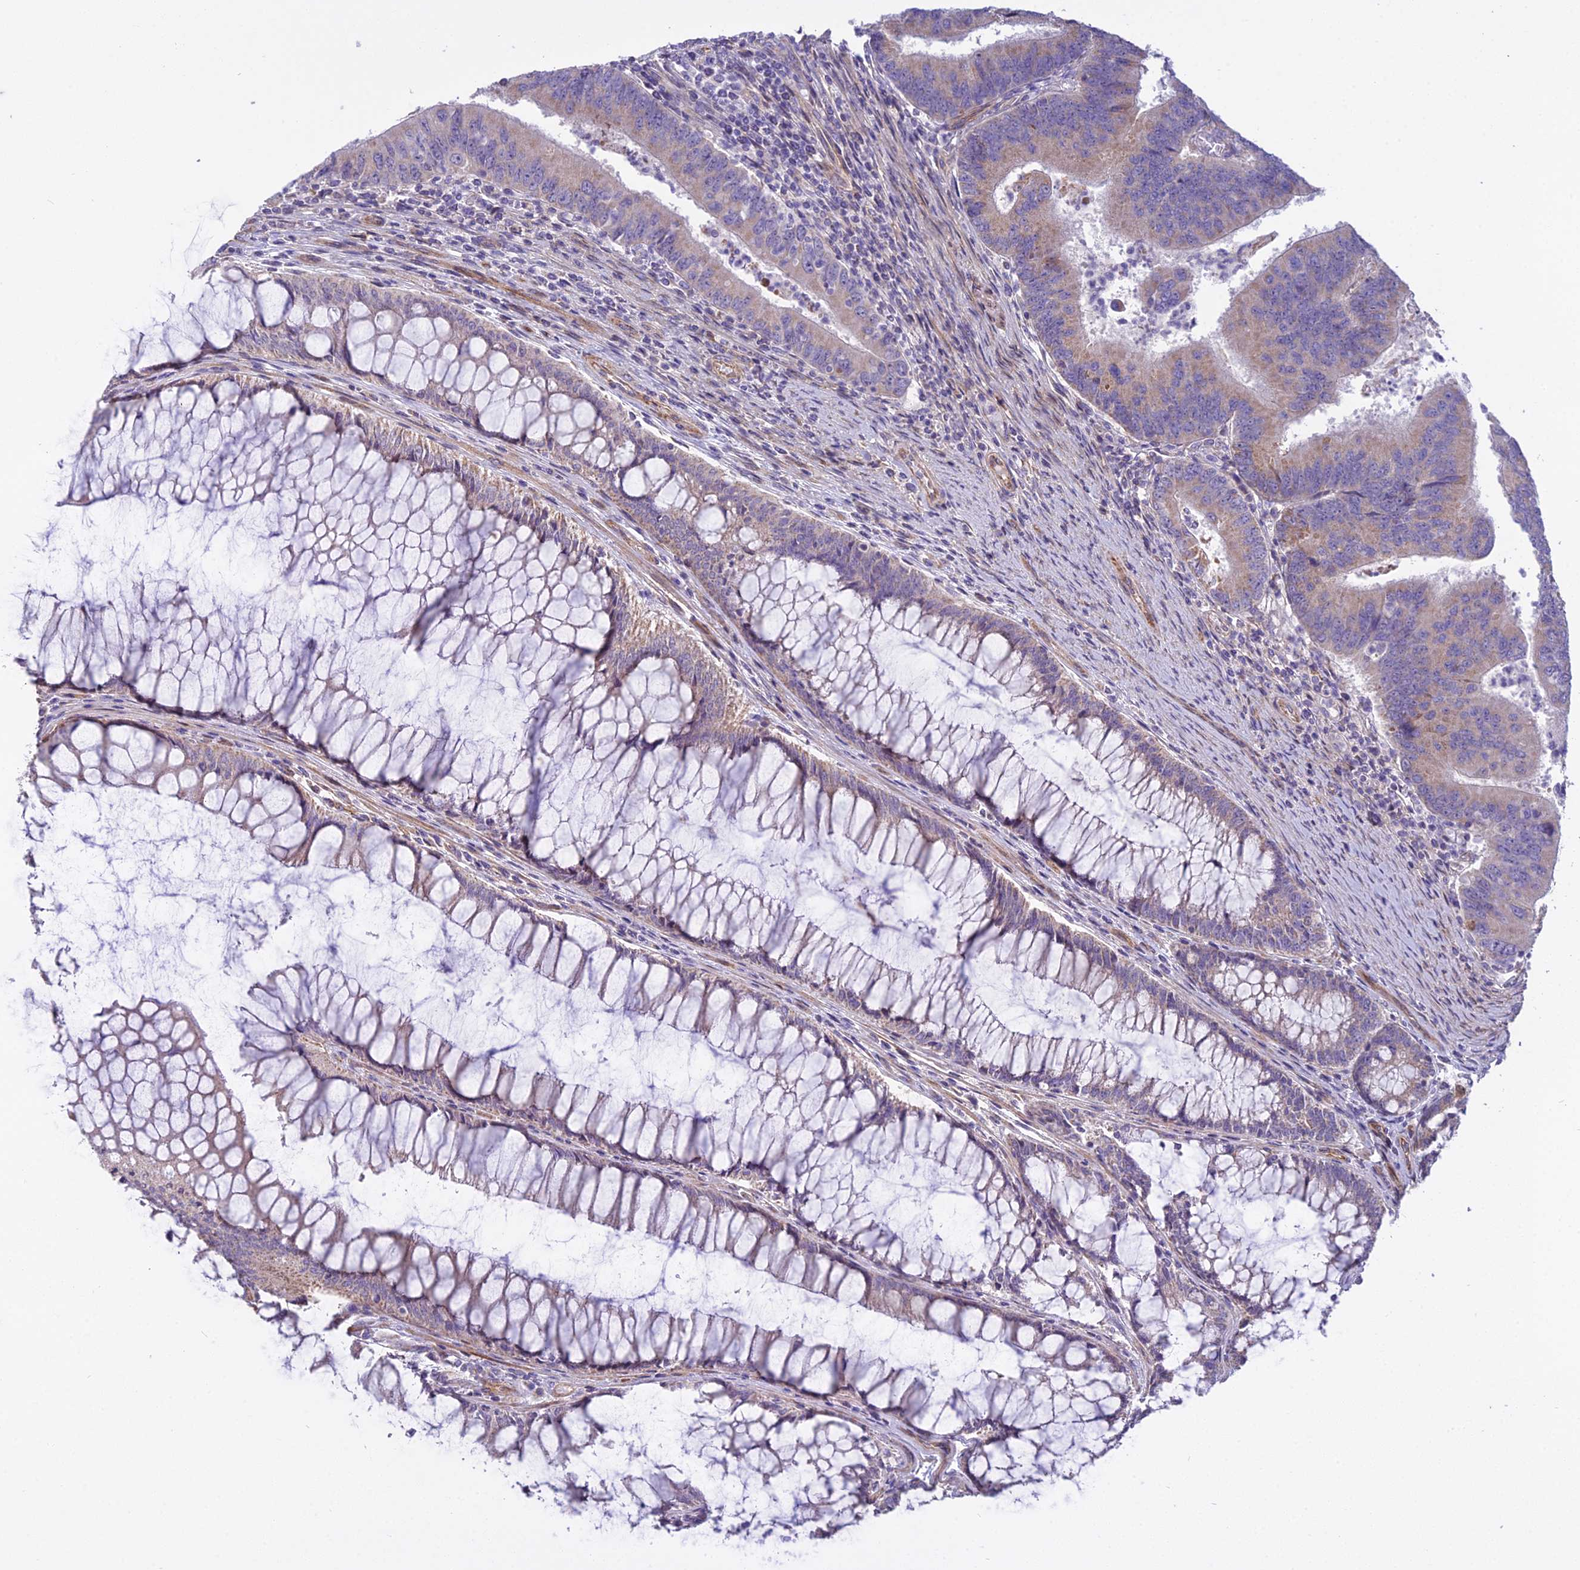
{"staining": {"intensity": "weak", "quantity": "25%-75%", "location": "cytoplasmic/membranous"}, "tissue": "colorectal cancer", "cell_type": "Tumor cells", "image_type": "cancer", "snomed": [{"axis": "morphology", "description": "Adenocarcinoma, NOS"}, {"axis": "topography", "description": "Colon"}], "caption": "IHC image of human colorectal cancer stained for a protein (brown), which reveals low levels of weak cytoplasmic/membranous positivity in approximately 25%-75% of tumor cells.", "gene": "DUS2", "patient": {"sex": "female", "age": 67}}